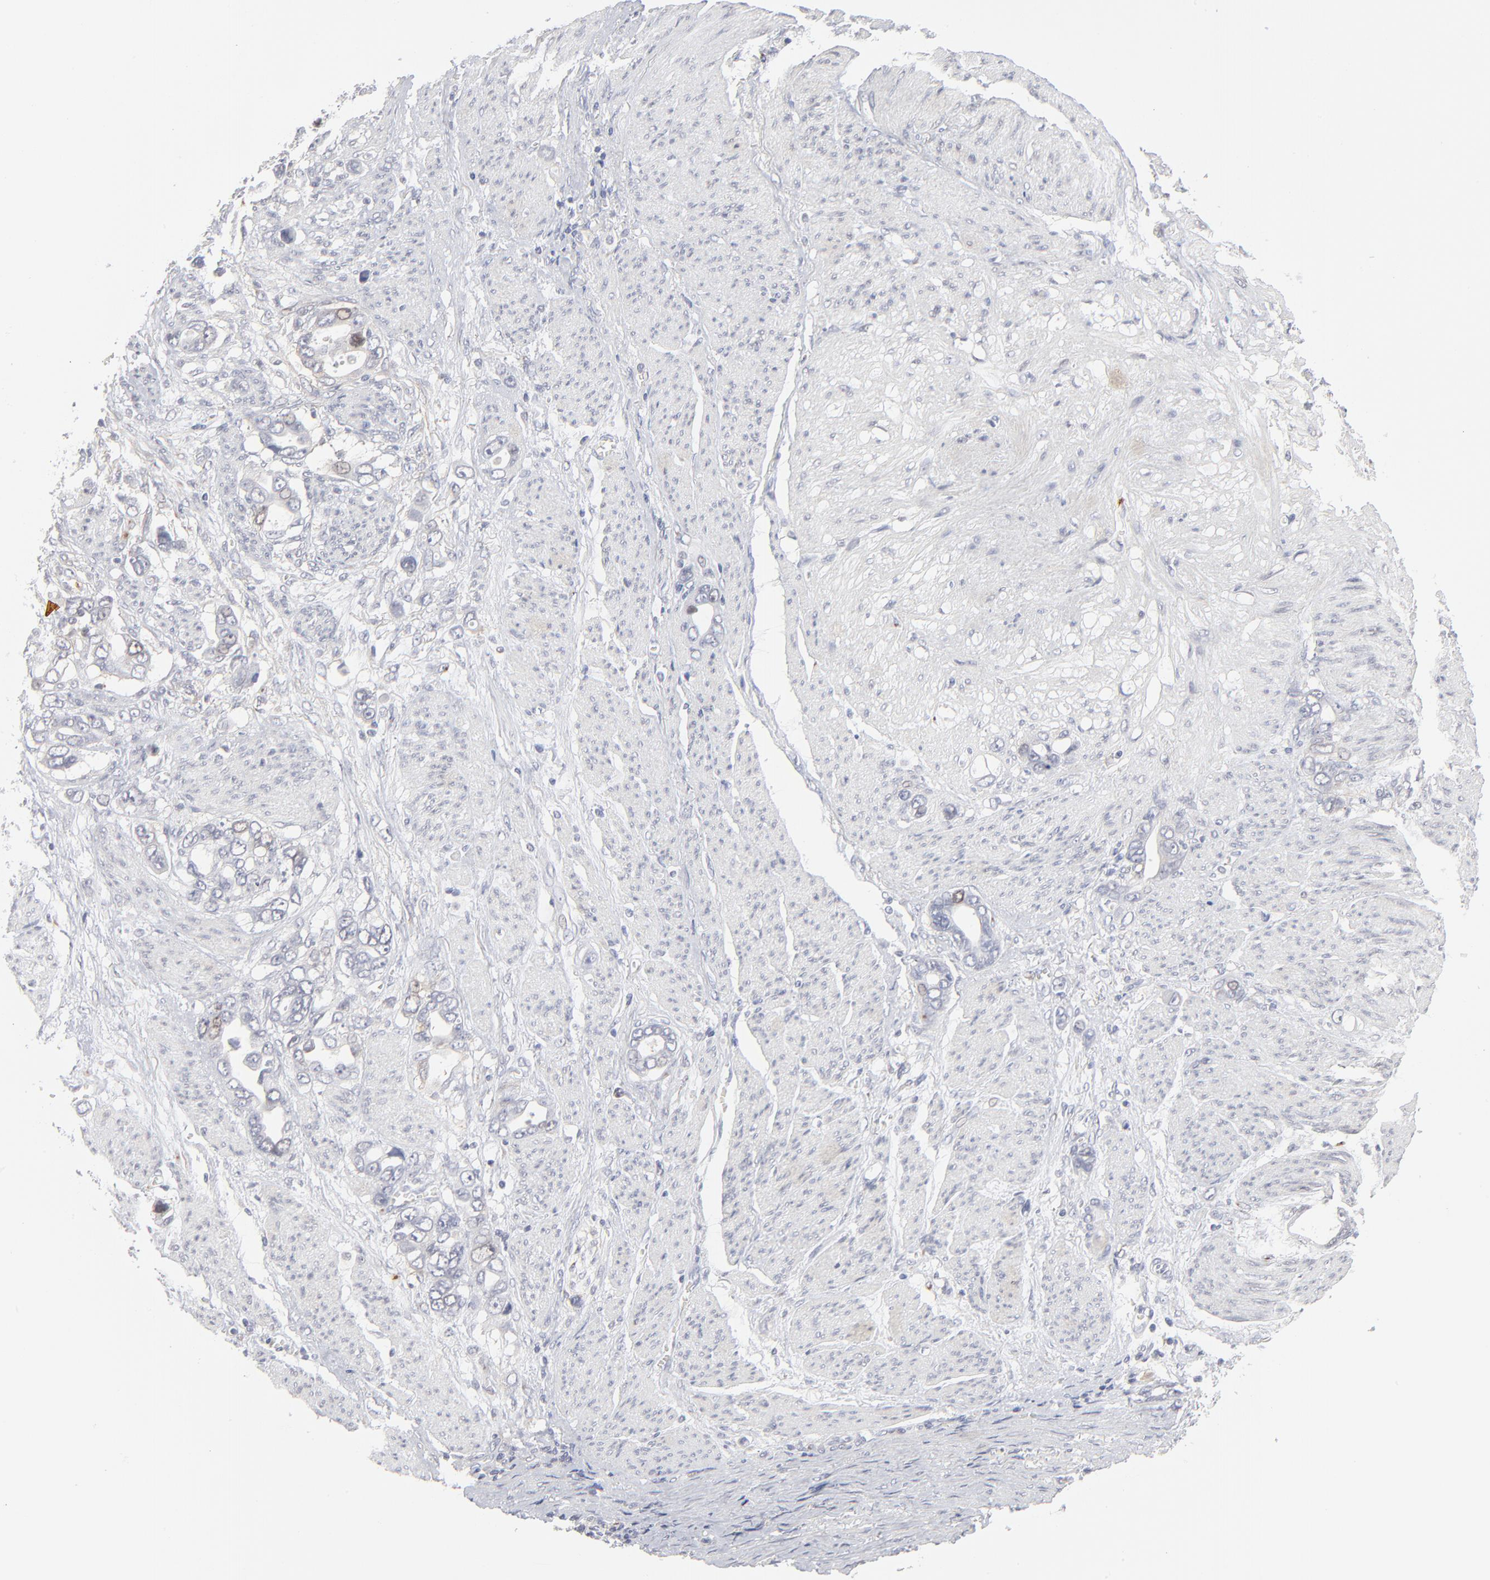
{"staining": {"intensity": "negative", "quantity": "none", "location": "none"}, "tissue": "stomach cancer", "cell_type": "Tumor cells", "image_type": "cancer", "snomed": [{"axis": "morphology", "description": "Adenocarcinoma, NOS"}, {"axis": "topography", "description": "Stomach"}], "caption": "This is a histopathology image of IHC staining of stomach adenocarcinoma, which shows no positivity in tumor cells. (IHC, brightfield microscopy, high magnification).", "gene": "AURKA", "patient": {"sex": "male", "age": 78}}